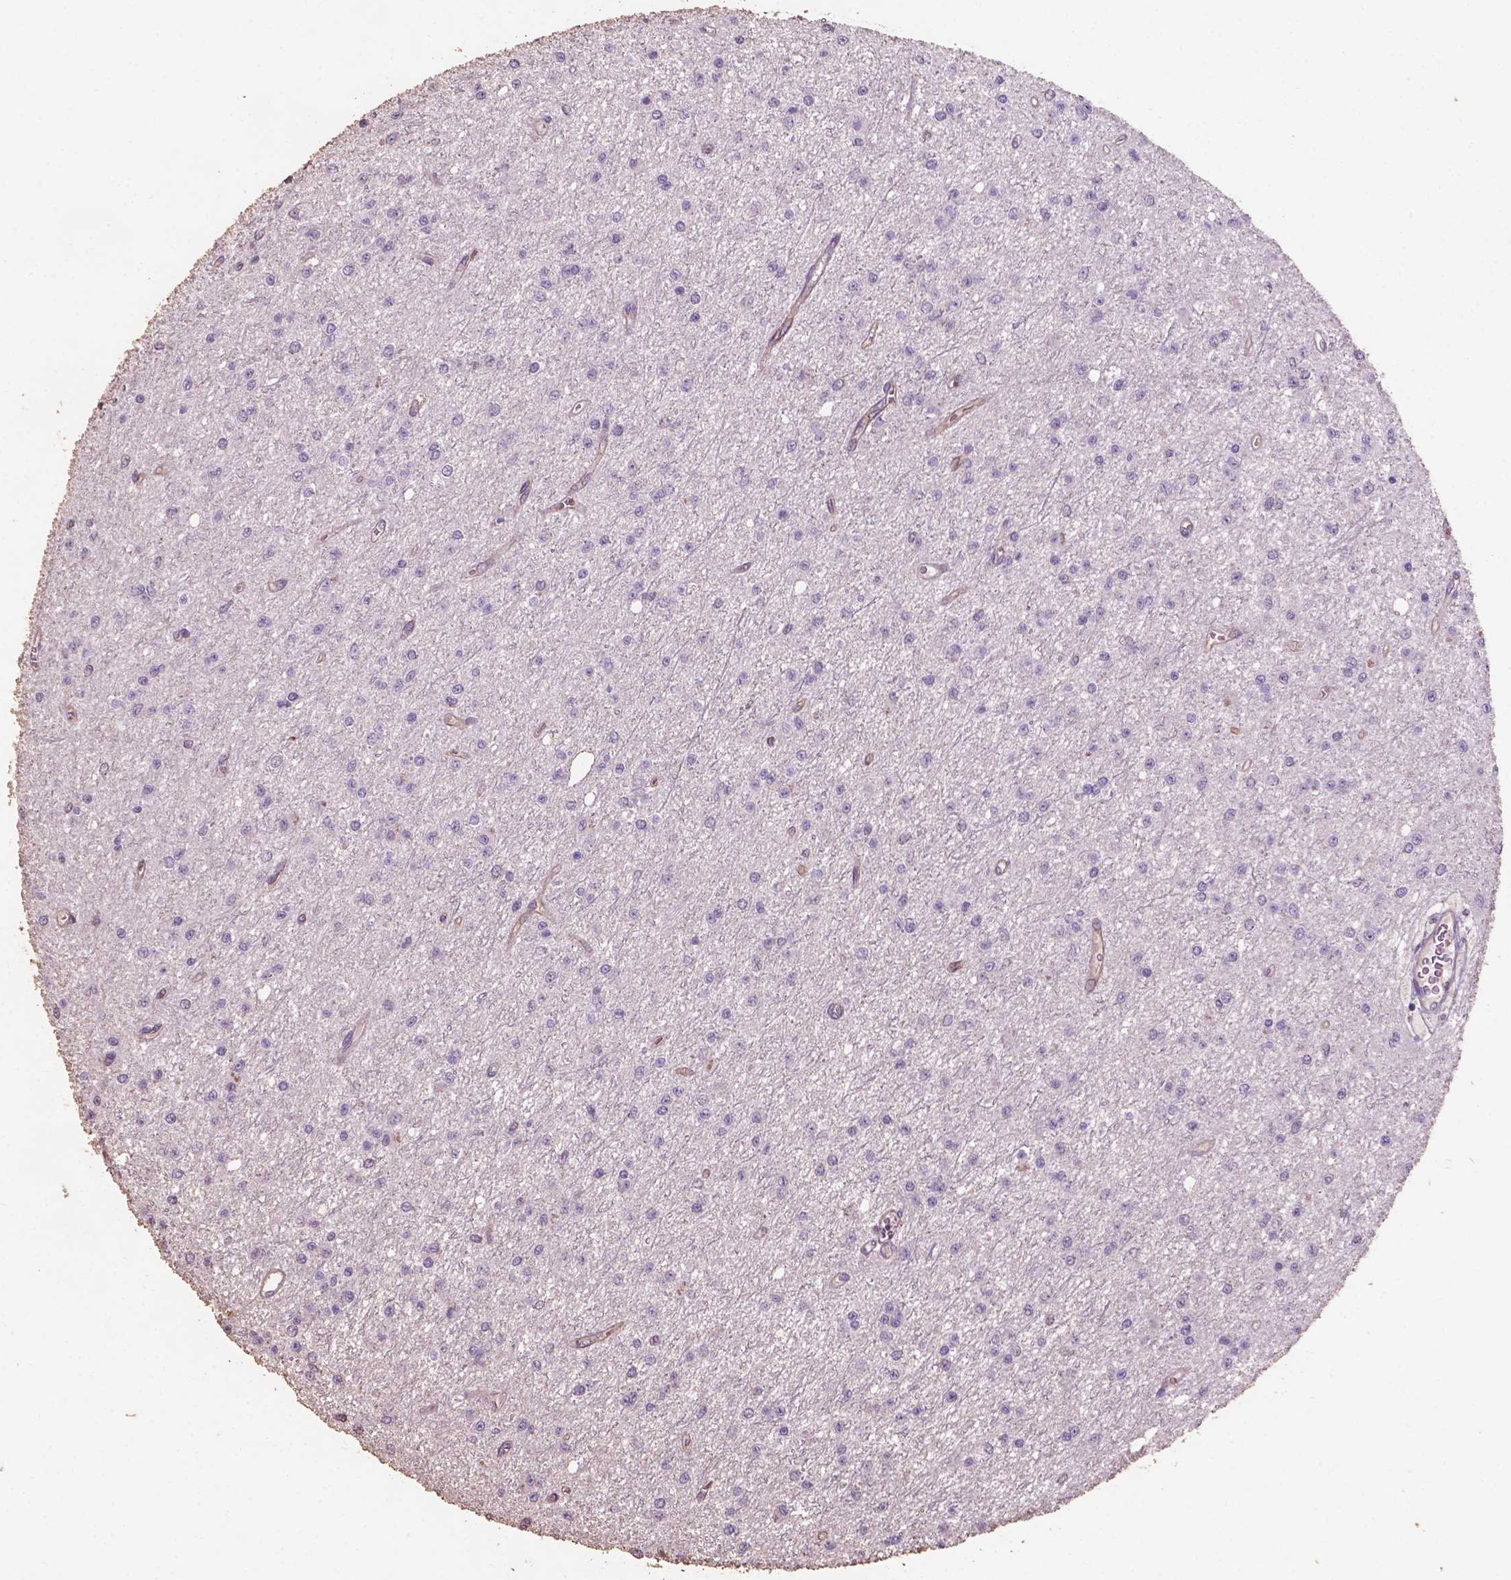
{"staining": {"intensity": "negative", "quantity": "none", "location": "none"}, "tissue": "glioma", "cell_type": "Tumor cells", "image_type": "cancer", "snomed": [{"axis": "morphology", "description": "Glioma, malignant, Low grade"}, {"axis": "topography", "description": "Brain"}], "caption": "The histopathology image demonstrates no staining of tumor cells in malignant glioma (low-grade).", "gene": "COMMD4", "patient": {"sex": "female", "age": 45}}